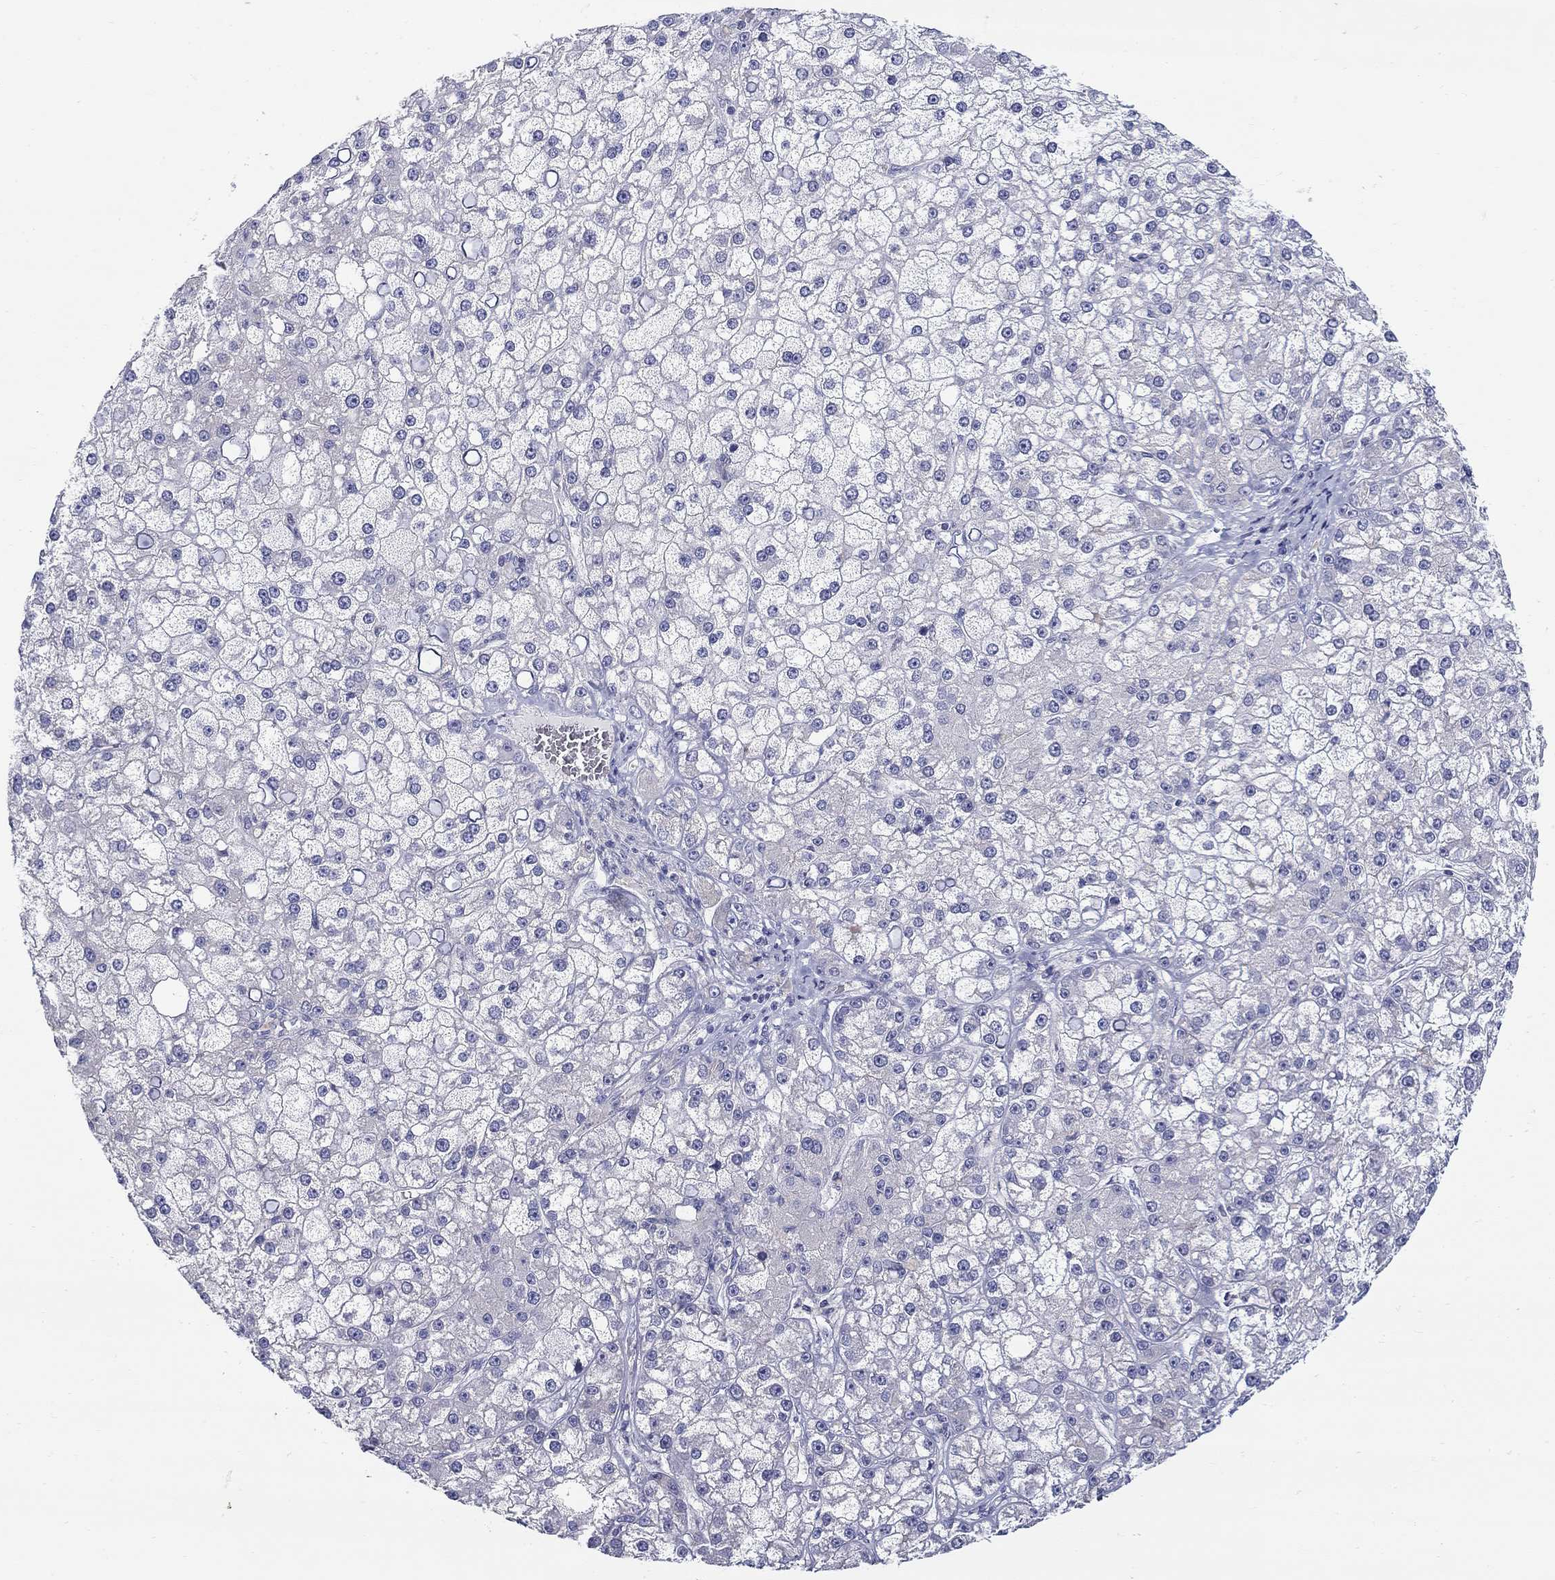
{"staining": {"intensity": "negative", "quantity": "none", "location": "none"}, "tissue": "liver cancer", "cell_type": "Tumor cells", "image_type": "cancer", "snomed": [{"axis": "morphology", "description": "Carcinoma, Hepatocellular, NOS"}, {"axis": "topography", "description": "Liver"}], "caption": "Liver cancer stained for a protein using IHC exhibits no expression tumor cells.", "gene": "QRFPR", "patient": {"sex": "male", "age": 67}}